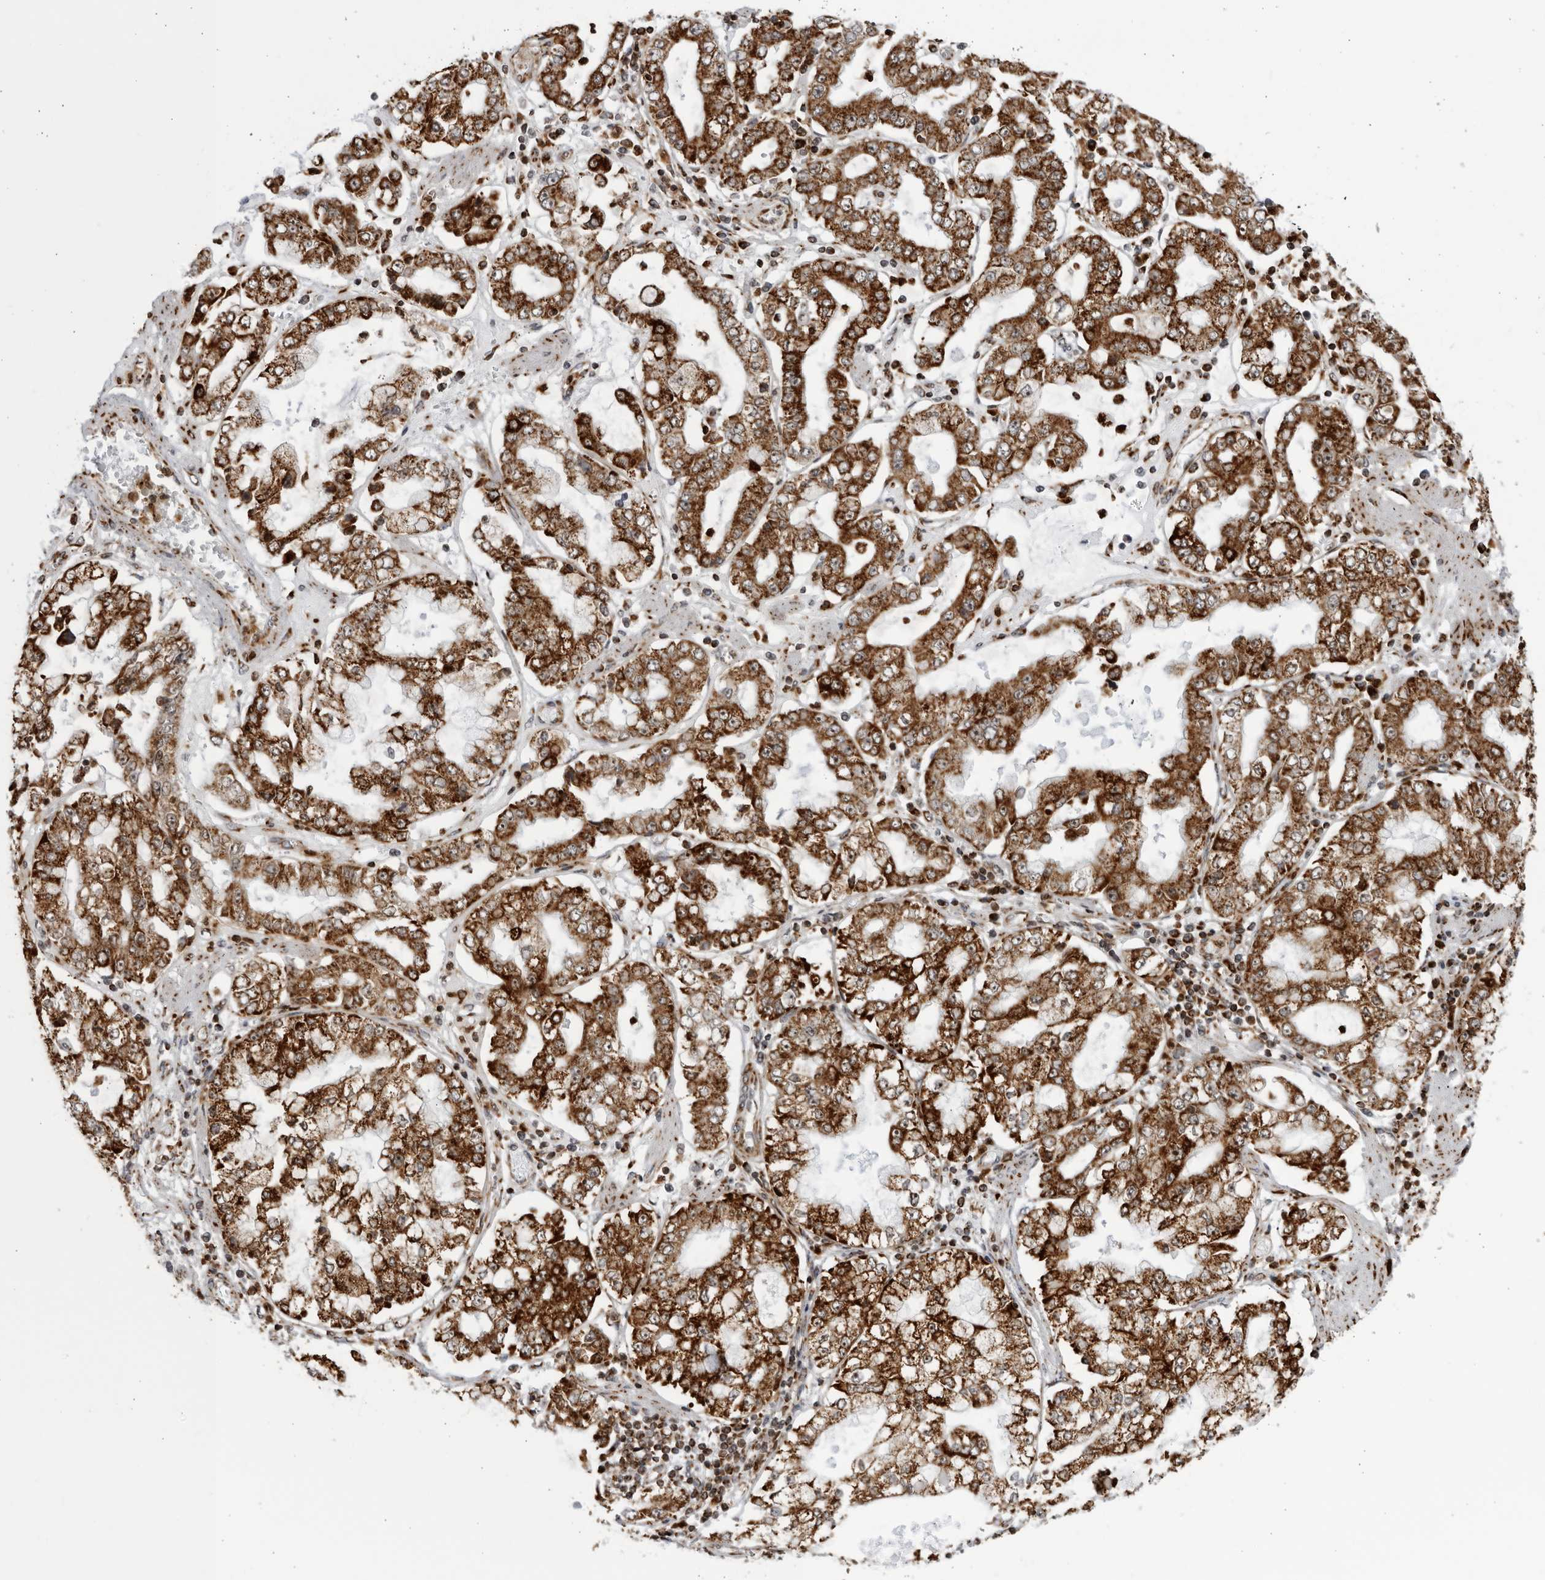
{"staining": {"intensity": "strong", "quantity": ">75%", "location": "cytoplasmic/membranous,nuclear"}, "tissue": "stomach cancer", "cell_type": "Tumor cells", "image_type": "cancer", "snomed": [{"axis": "morphology", "description": "Adenocarcinoma, NOS"}, {"axis": "topography", "description": "Stomach"}], "caption": "Immunohistochemical staining of stomach cancer (adenocarcinoma) reveals strong cytoplasmic/membranous and nuclear protein positivity in about >75% of tumor cells. The staining was performed using DAB (3,3'-diaminobenzidine) to visualize the protein expression in brown, while the nuclei were stained in blue with hematoxylin (Magnification: 20x).", "gene": "RBM34", "patient": {"sex": "male", "age": 76}}